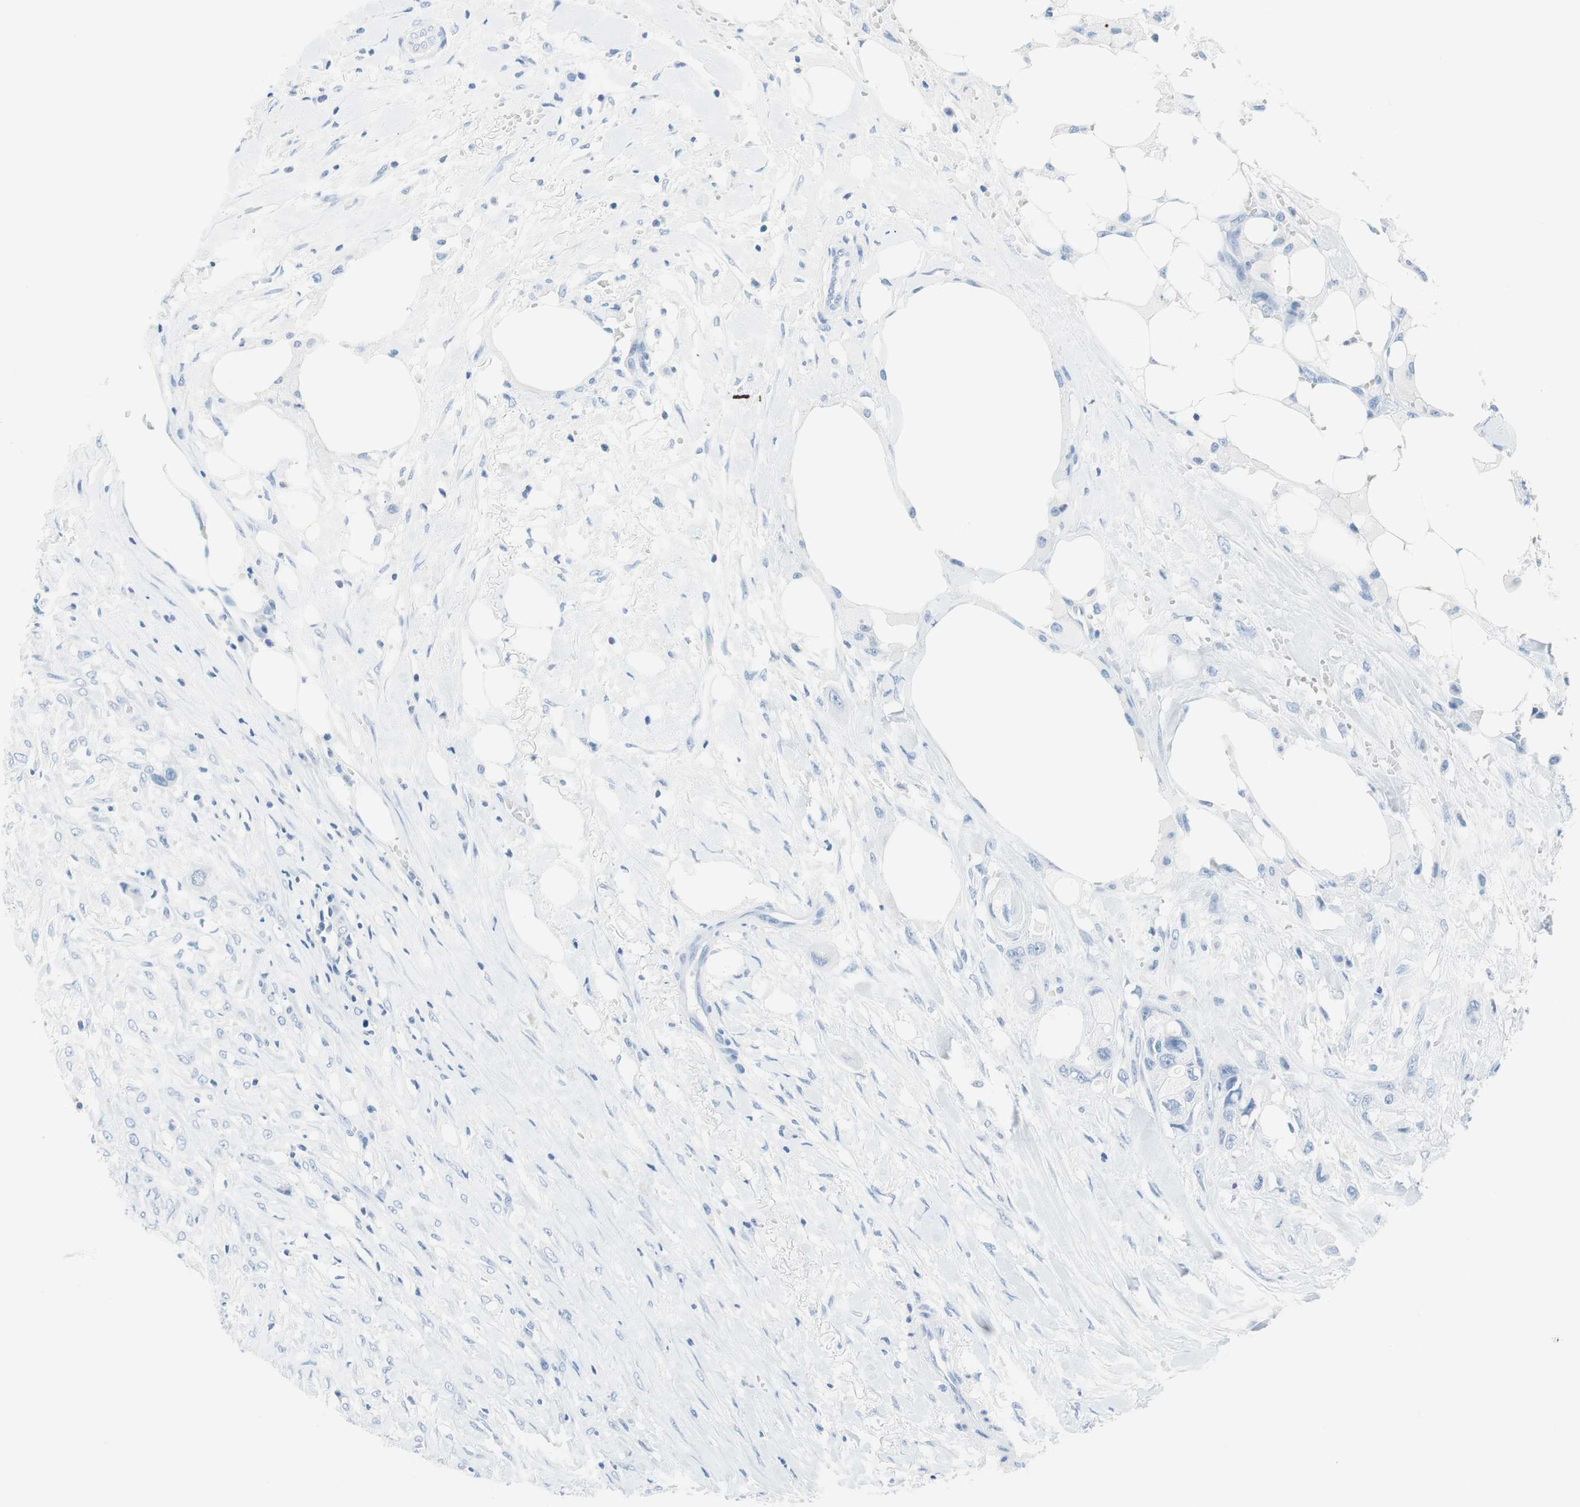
{"staining": {"intensity": "negative", "quantity": "none", "location": "none"}, "tissue": "colorectal cancer", "cell_type": "Tumor cells", "image_type": "cancer", "snomed": [{"axis": "morphology", "description": "Adenocarcinoma, NOS"}, {"axis": "topography", "description": "Colon"}], "caption": "The micrograph reveals no significant positivity in tumor cells of colorectal adenocarcinoma.", "gene": "NFATC2", "patient": {"sex": "female", "age": 57}}